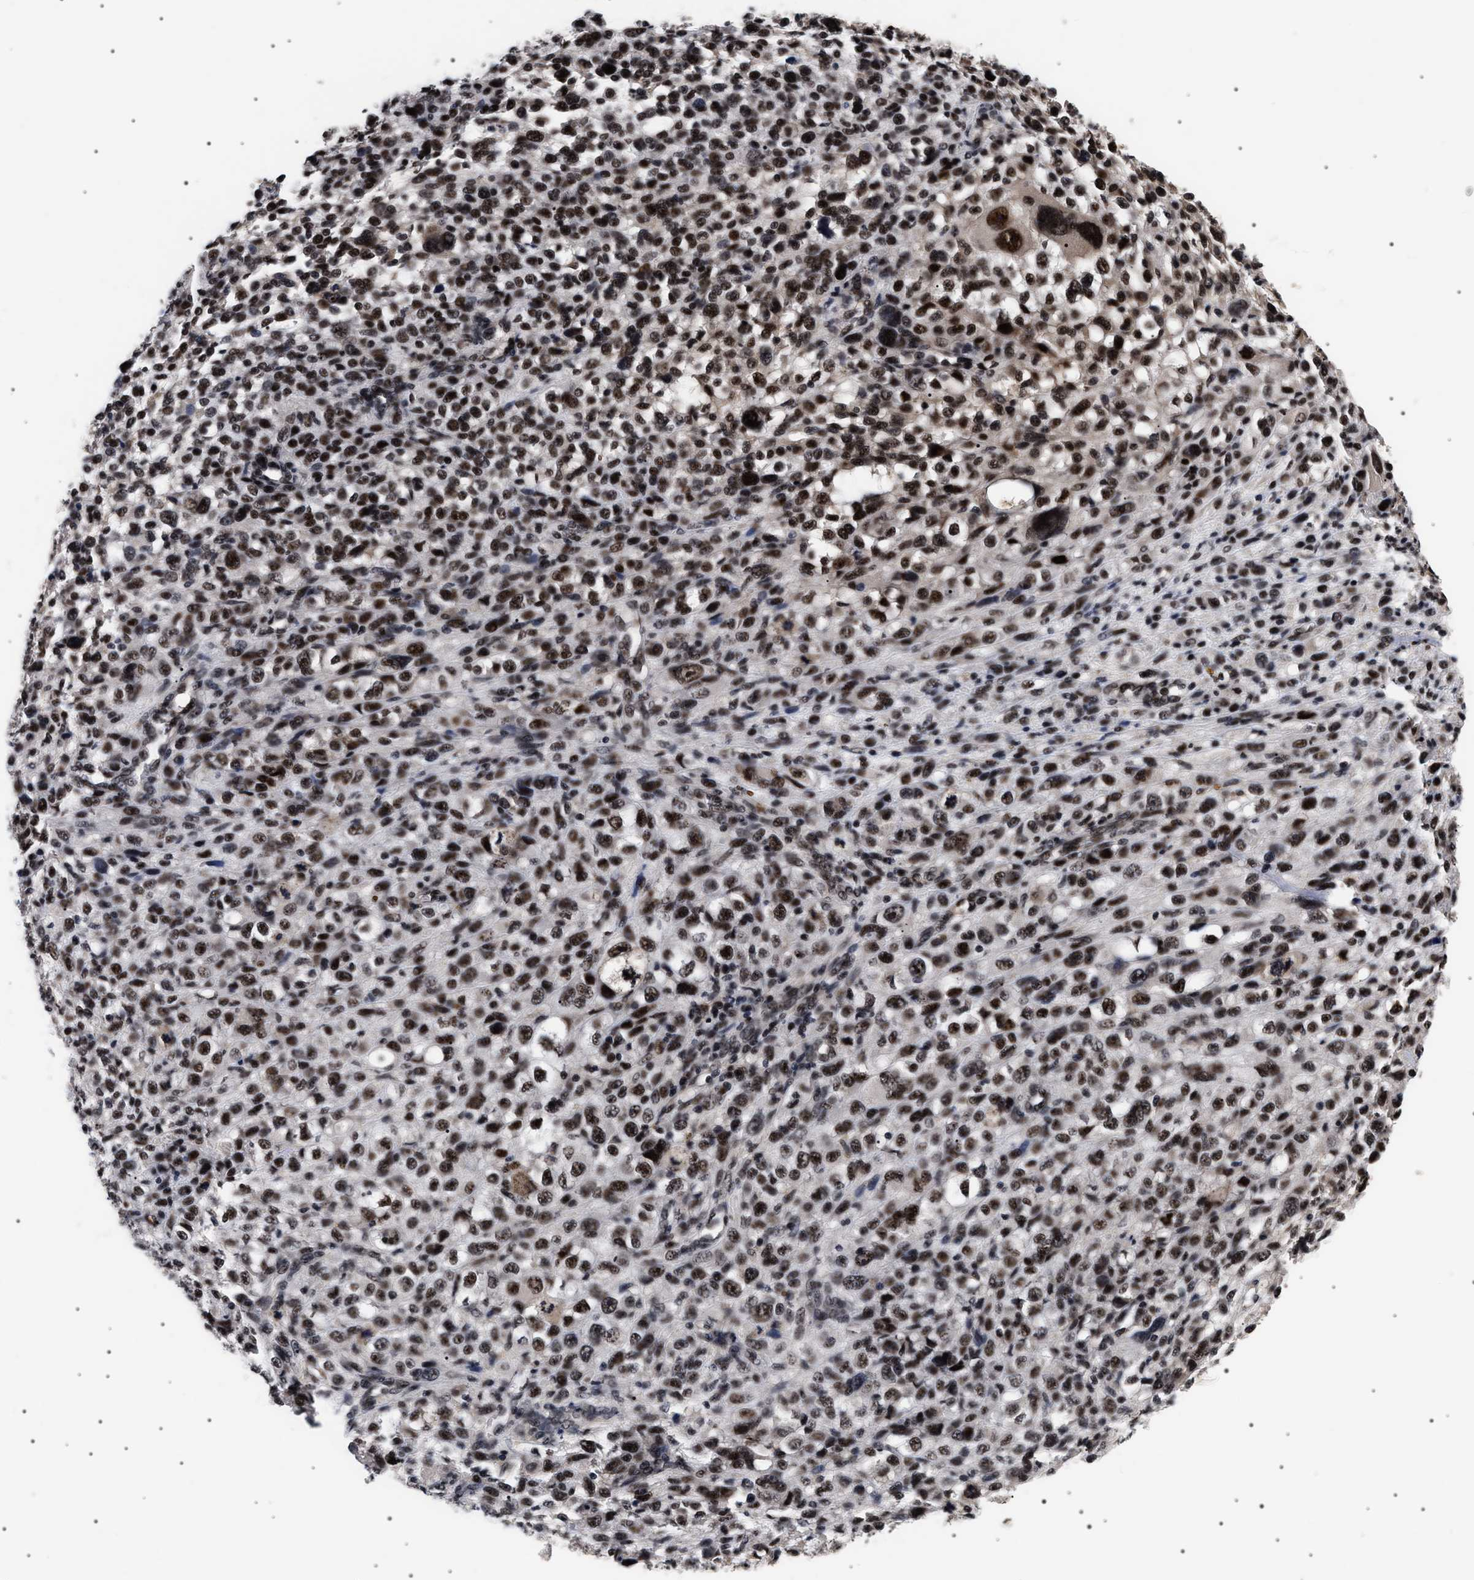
{"staining": {"intensity": "moderate", "quantity": ">75%", "location": "nuclear"}, "tissue": "melanoma", "cell_type": "Tumor cells", "image_type": "cancer", "snomed": [{"axis": "morphology", "description": "Malignant melanoma, NOS"}, {"axis": "topography", "description": "Skin"}], "caption": "This is a photomicrograph of immunohistochemistry staining of malignant melanoma, which shows moderate staining in the nuclear of tumor cells.", "gene": "CAAP1", "patient": {"sex": "female", "age": 55}}